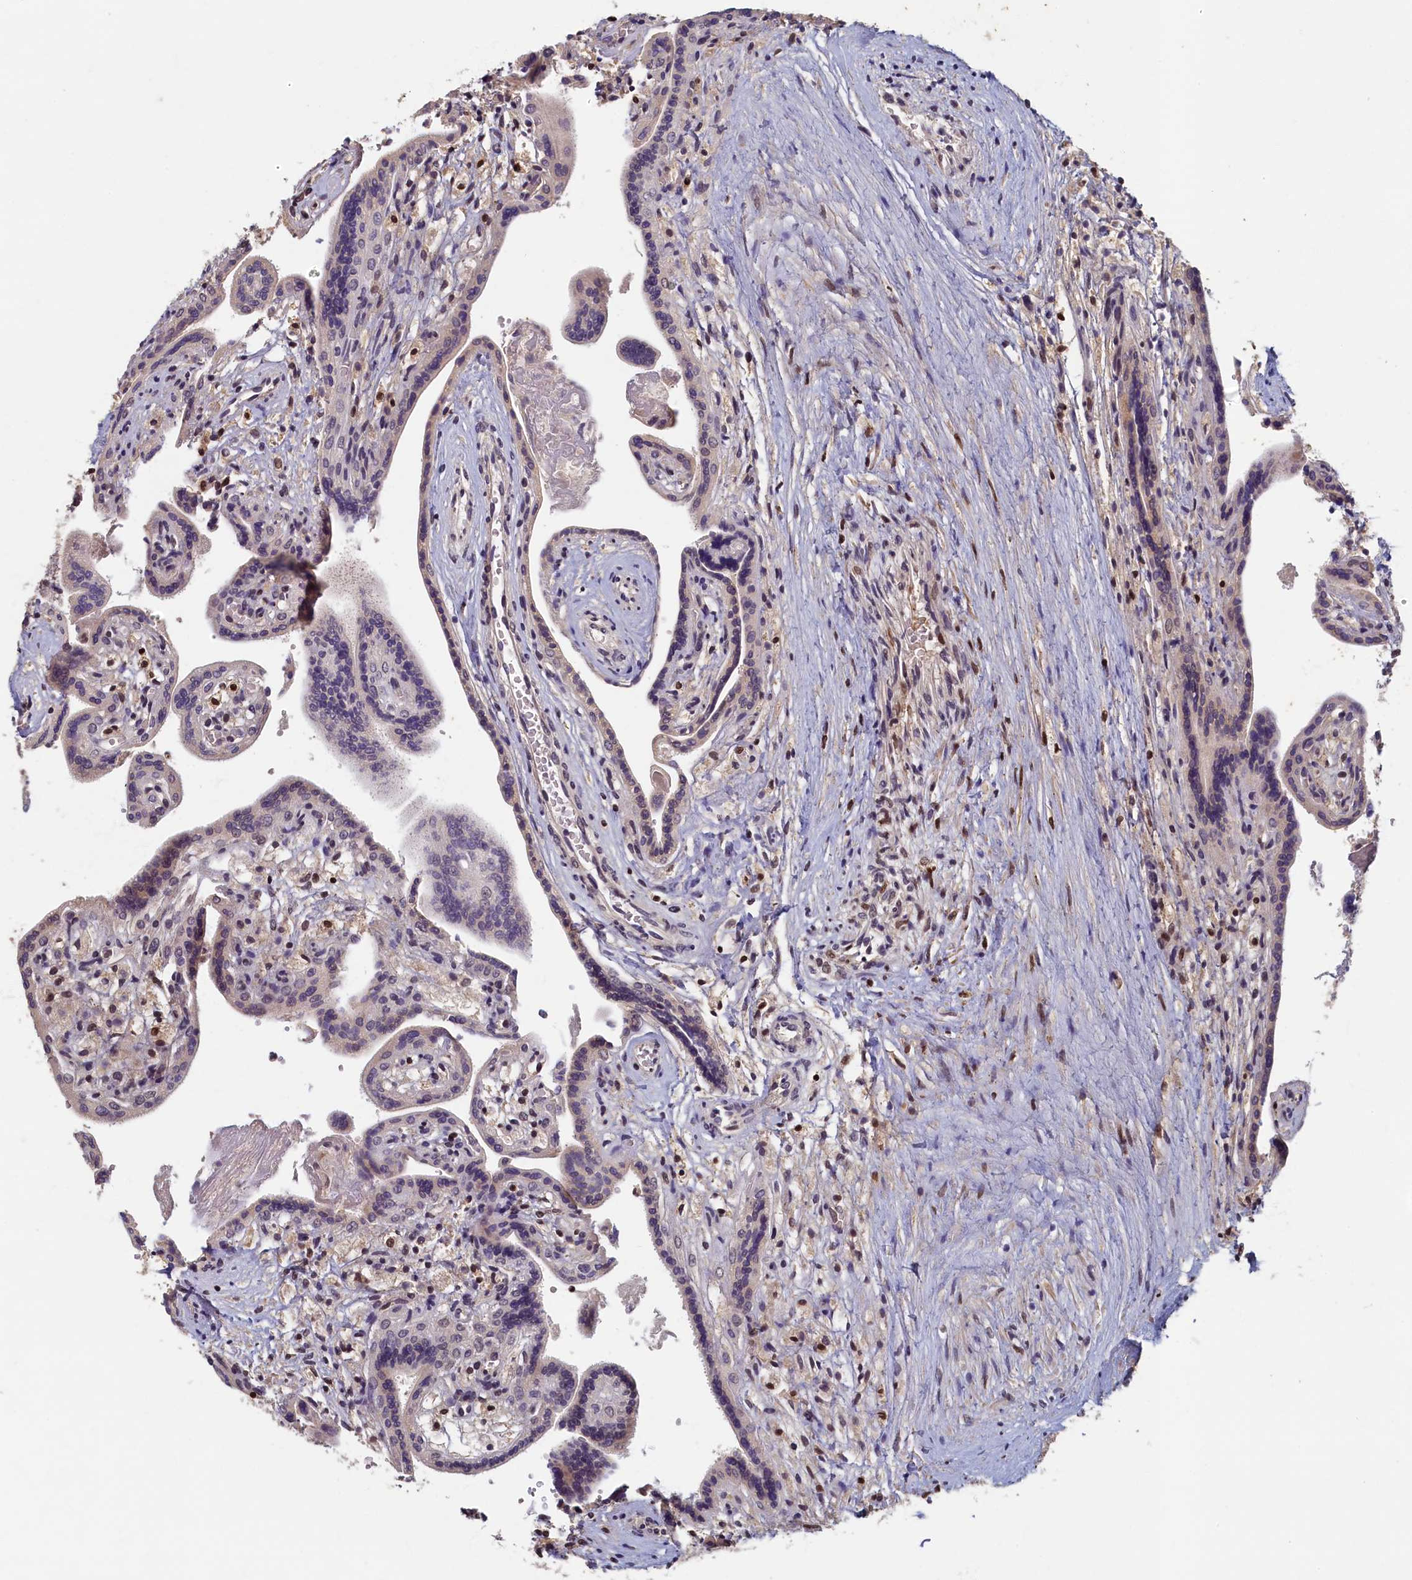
{"staining": {"intensity": "strong", "quantity": "25%-75%", "location": "nuclear"}, "tissue": "placenta", "cell_type": "Trophoblastic cells", "image_type": "normal", "snomed": [{"axis": "morphology", "description": "Normal tissue, NOS"}, {"axis": "topography", "description": "Placenta"}], "caption": "Immunohistochemistry (IHC) micrograph of normal placenta: human placenta stained using immunohistochemistry demonstrates high levels of strong protein expression localized specifically in the nuclear of trophoblastic cells, appearing as a nuclear brown color.", "gene": "CKAP2L", "patient": {"sex": "female", "age": 37}}